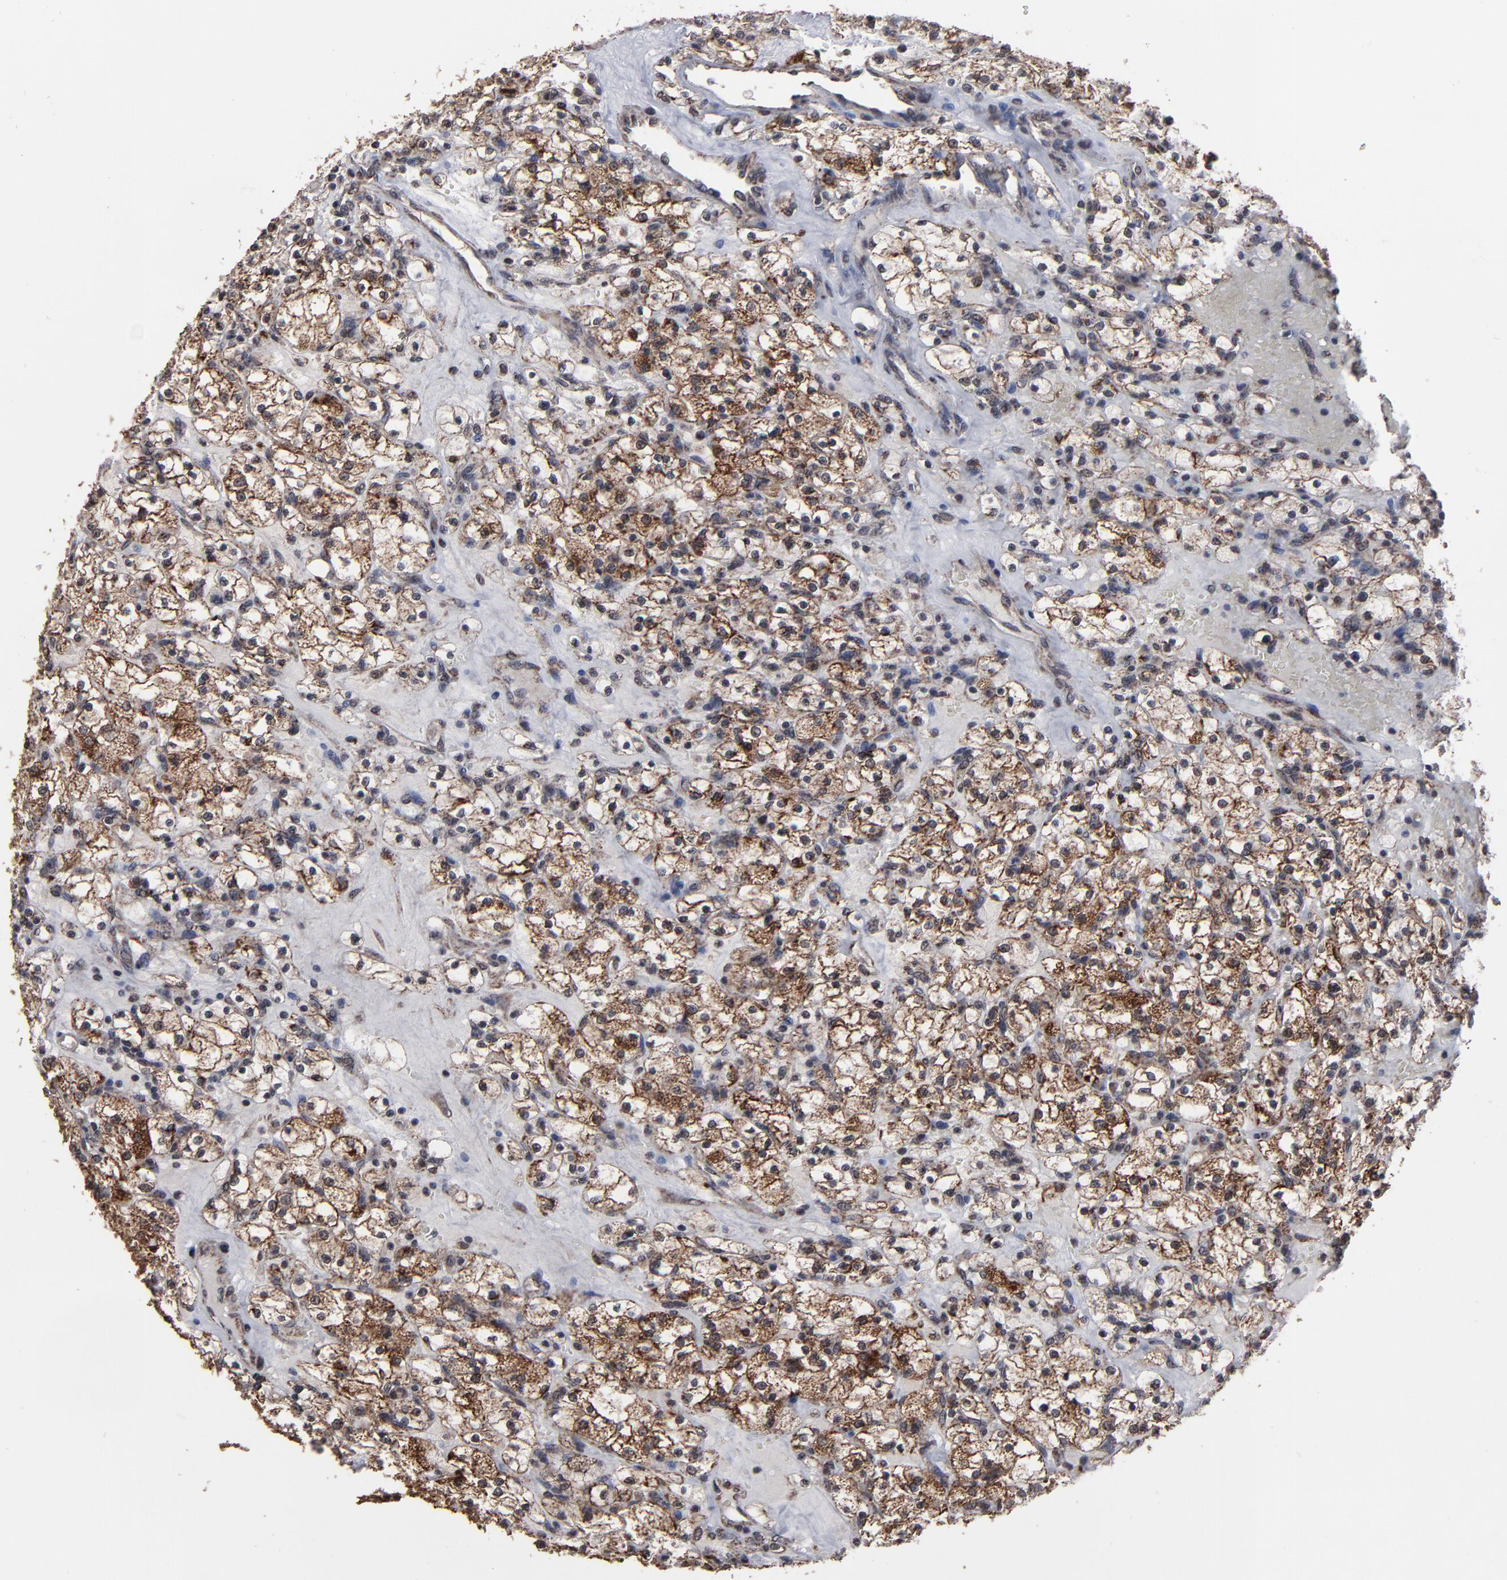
{"staining": {"intensity": "strong", "quantity": ">75%", "location": "cytoplasmic/membranous"}, "tissue": "renal cancer", "cell_type": "Tumor cells", "image_type": "cancer", "snomed": [{"axis": "morphology", "description": "Adenocarcinoma, NOS"}, {"axis": "topography", "description": "Kidney"}], "caption": "IHC of renal adenocarcinoma demonstrates high levels of strong cytoplasmic/membranous positivity in about >75% of tumor cells. The staining was performed using DAB (3,3'-diaminobenzidine), with brown indicating positive protein expression. Nuclei are stained blue with hematoxylin.", "gene": "BNIP3", "patient": {"sex": "female", "age": 83}}